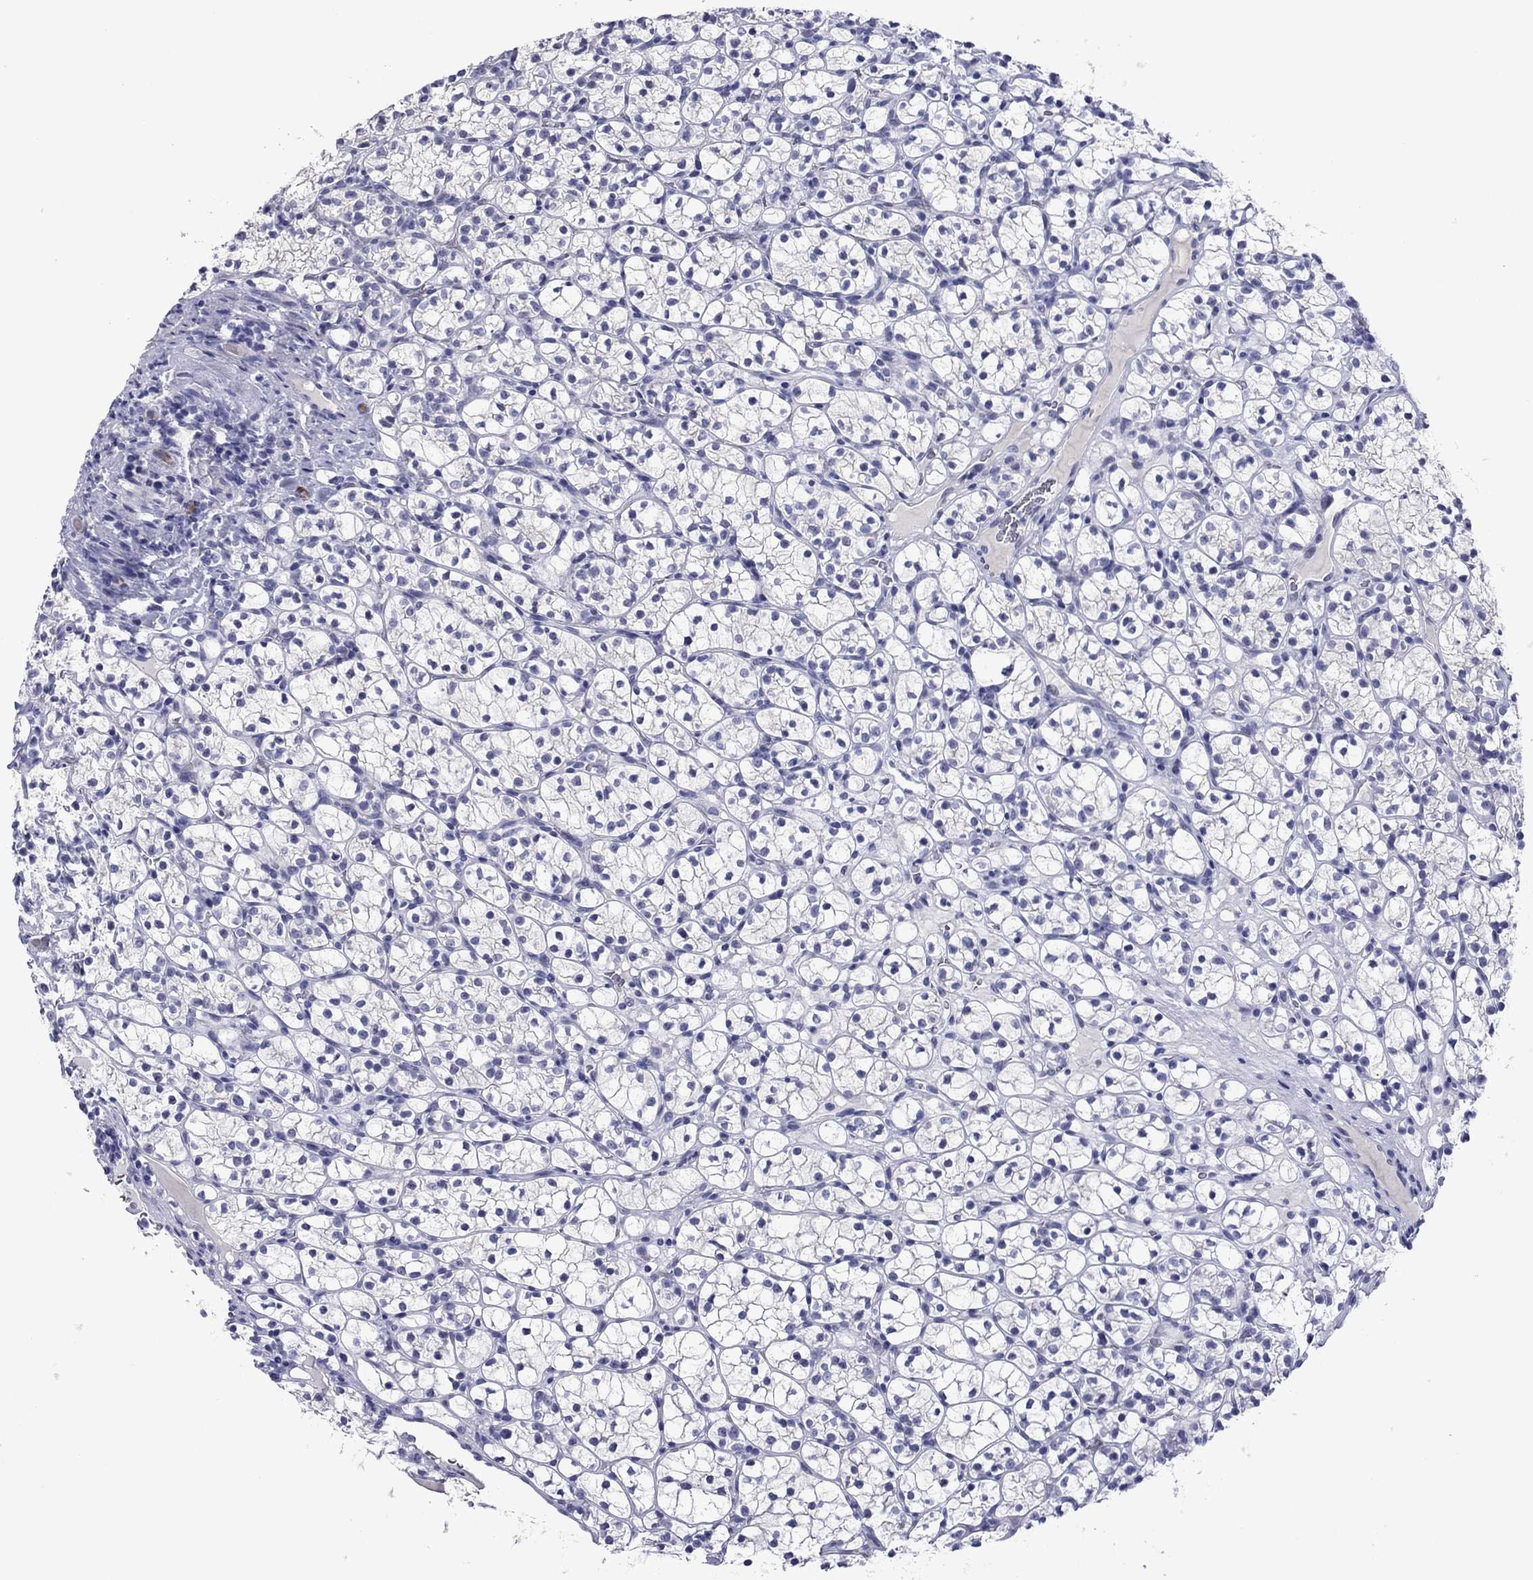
{"staining": {"intensity": "negative", "quantity": "none", "location": "none"}, "tissue": "renal cancer", "cell_type": "Tumor cells", "image_type": "cancer", "snomed": [{"axis": "morphology", "description": "Adenocarcinoma, NOS"}, {"axis": "topography", "description": "Kidney"}], "caption": "The histopathology image demonstrates no staining of tumor cells in renal adenocarcinoma.", "gene": "PIWIL1", "patient": {"sex": "female", "age": 89}}